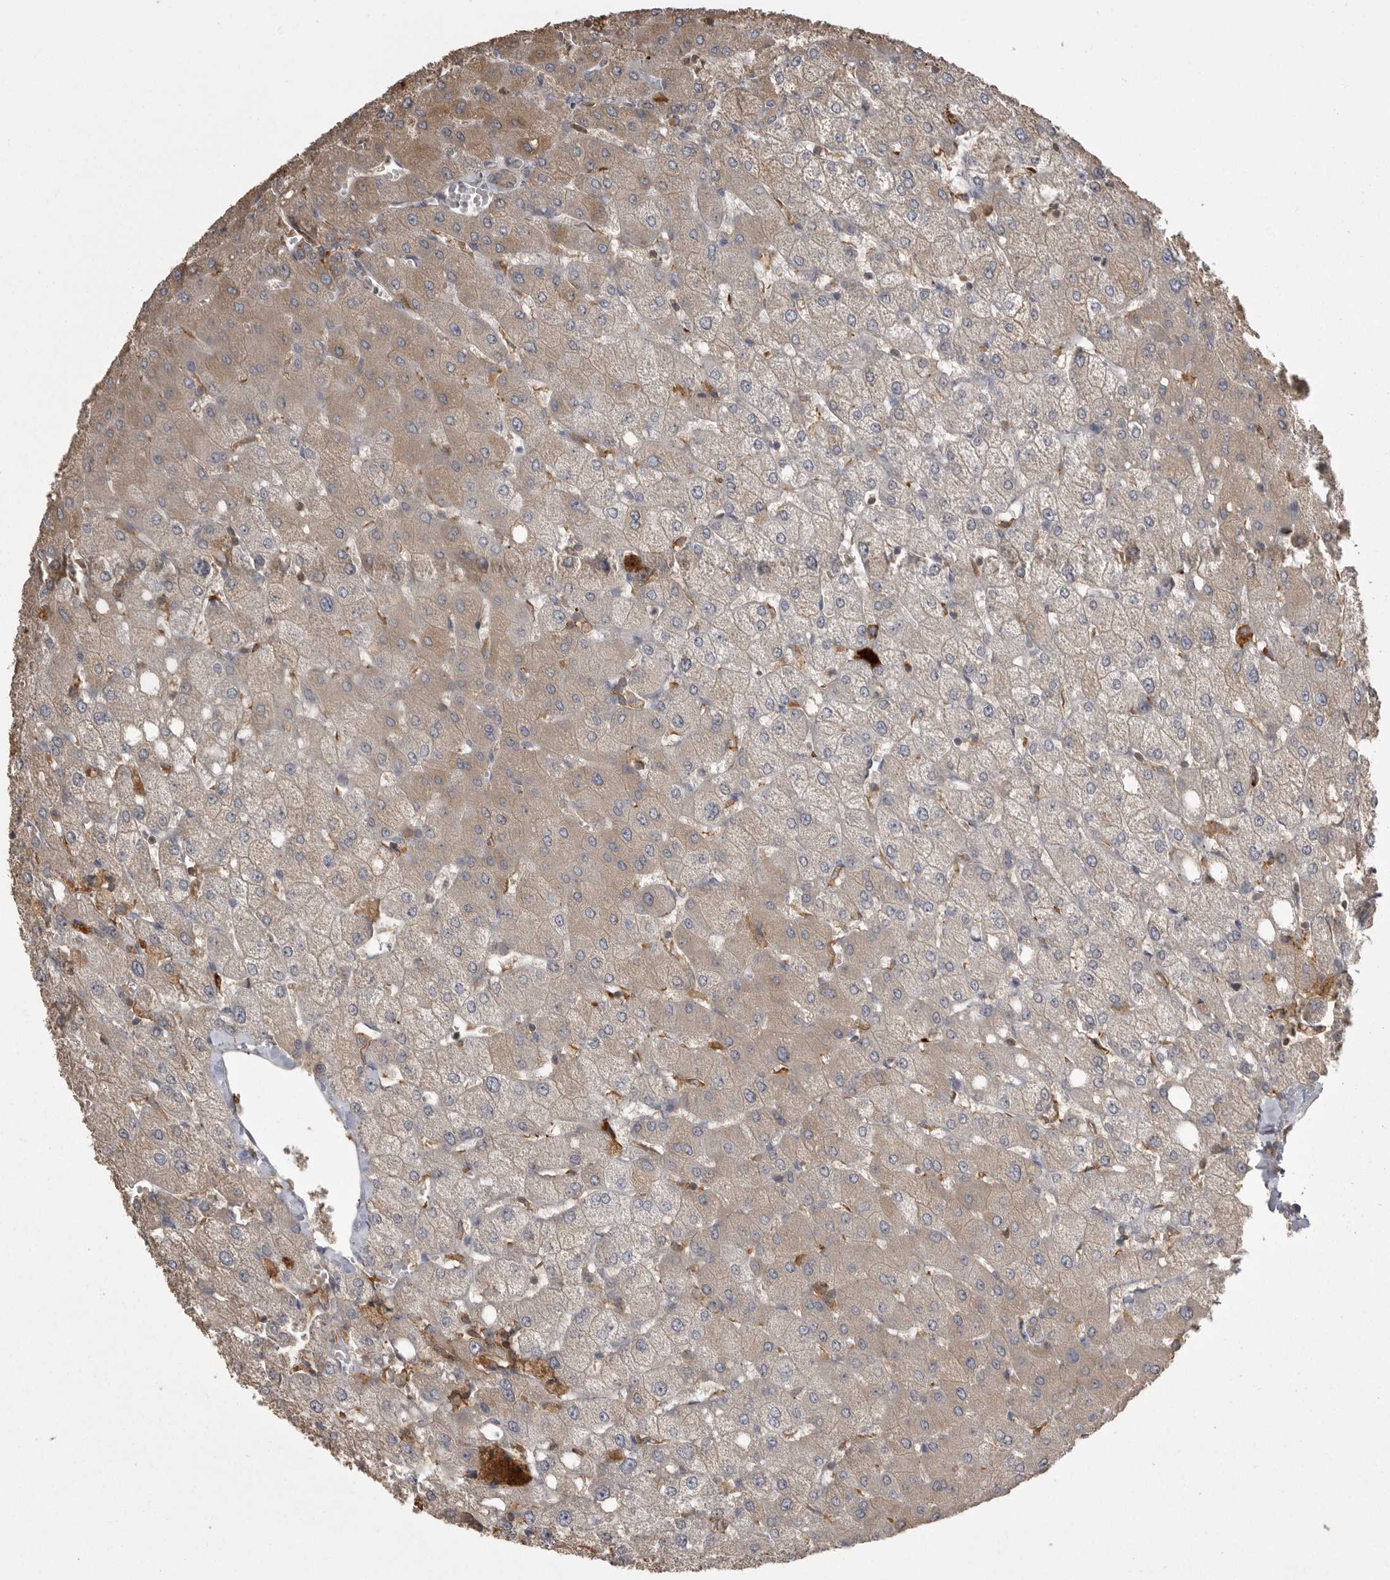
{"staining": {"intensity": "negative", "quantity": "none", "location": "none"}, "tissue": "liver", "cell_type": "Cholangiocytes", "image_type": "normal", "snomed": [{"axis": "morphology", "description": "Normal tissue, NOS"}, {"axis": "topography", "description": "Liver"}], "caption": "The micrograph reveals no significant staining in cholangiocytes of liver. (IHC, brightfield microscopy, high magnification).", "gene": "CMTM6", "patient": {"sex": "female", "age": 54}}